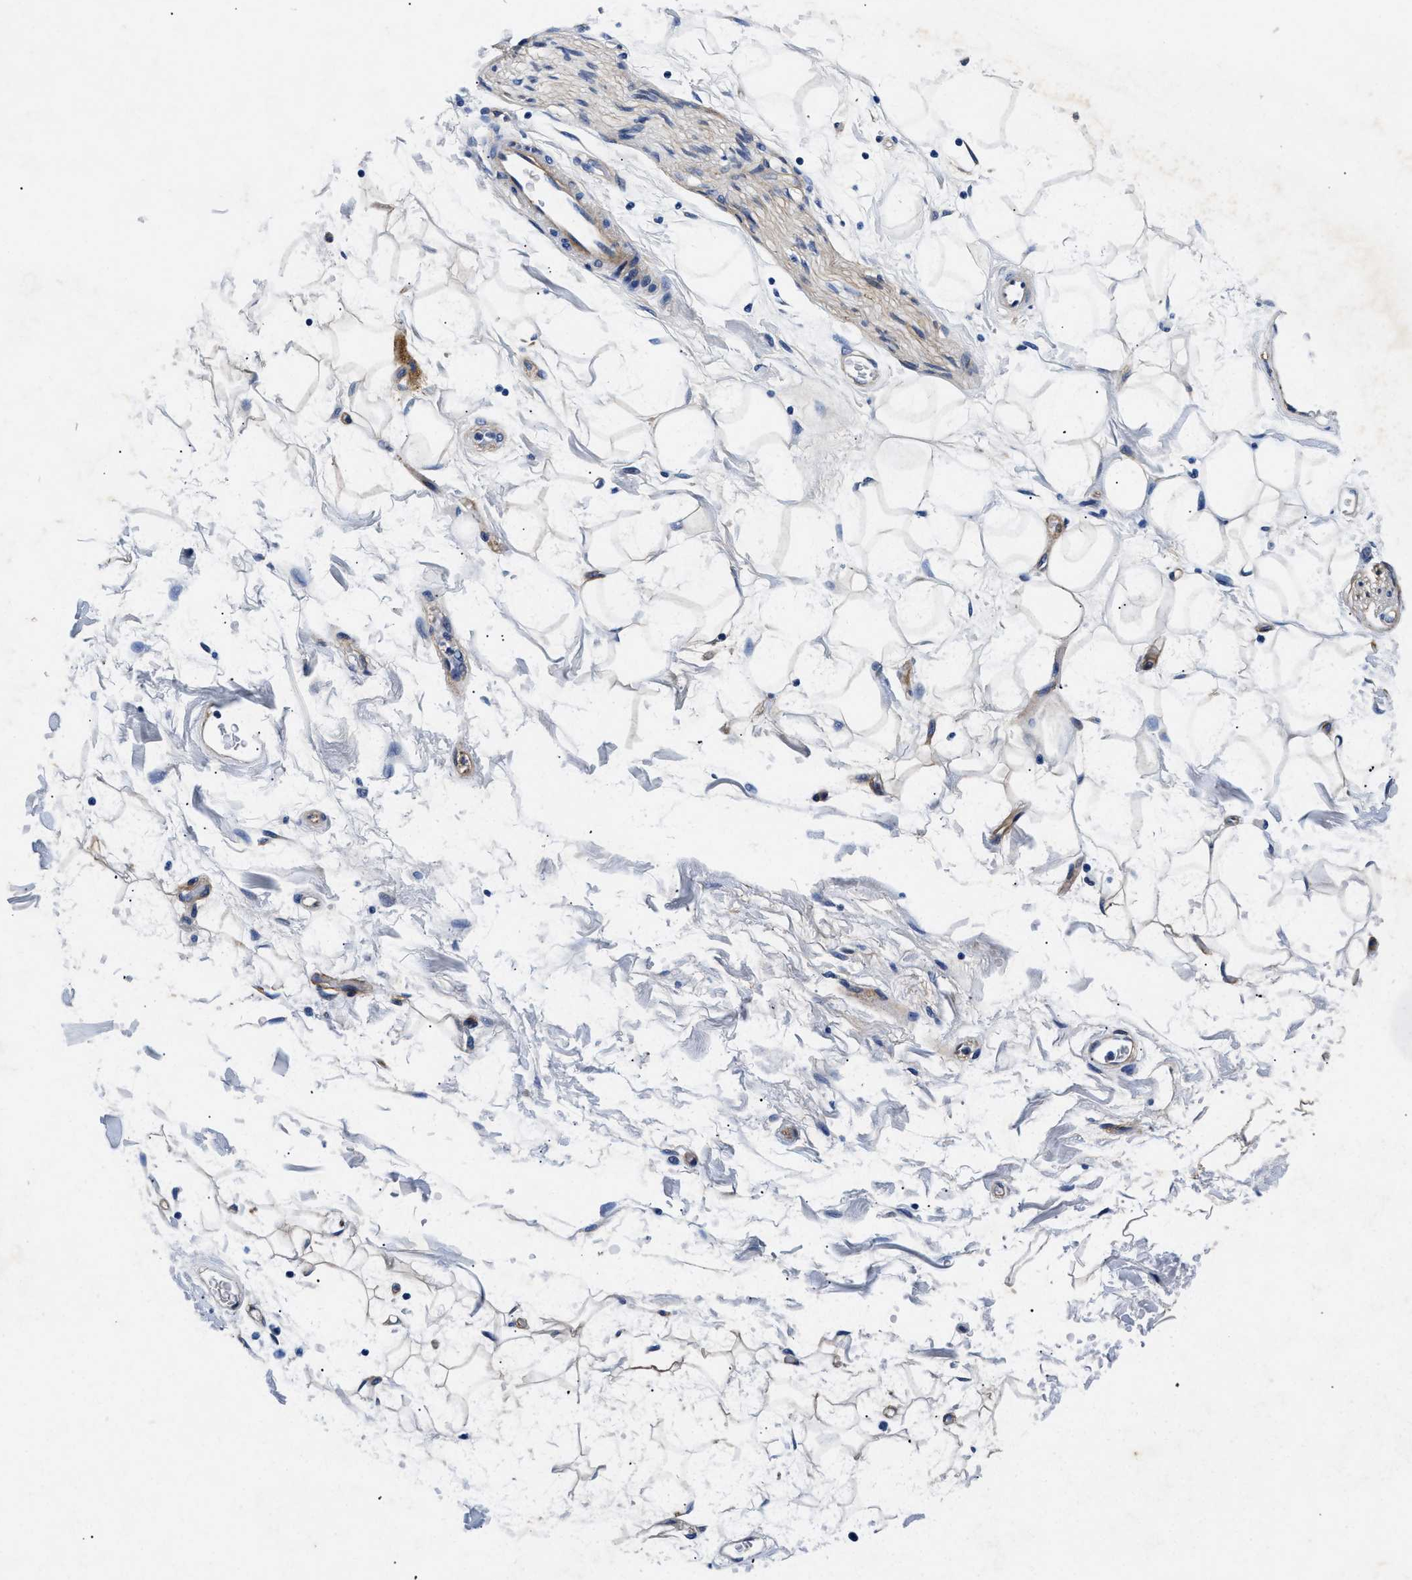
{"staining": {"intensity": "weak", "quantity": "25%-75%", "location": "cytoplasmic/membranous"}, "tissue": "adipose tissue", "cell_type": "Adipocytes", "image_type": "normal", "snomed": [{"axis": "morphology", "description": "Normal tissue, NOS"}, {"axis": "topography", "description": "Soft tissue"}], "caption": "Protein expression analysis of normal adipose tissue shows weak cytoplasmic/membranous staining in about 25%-75% of adipocytes.", "gene": "LAMA3", "patient": {"sex": "male", "age": 72}}